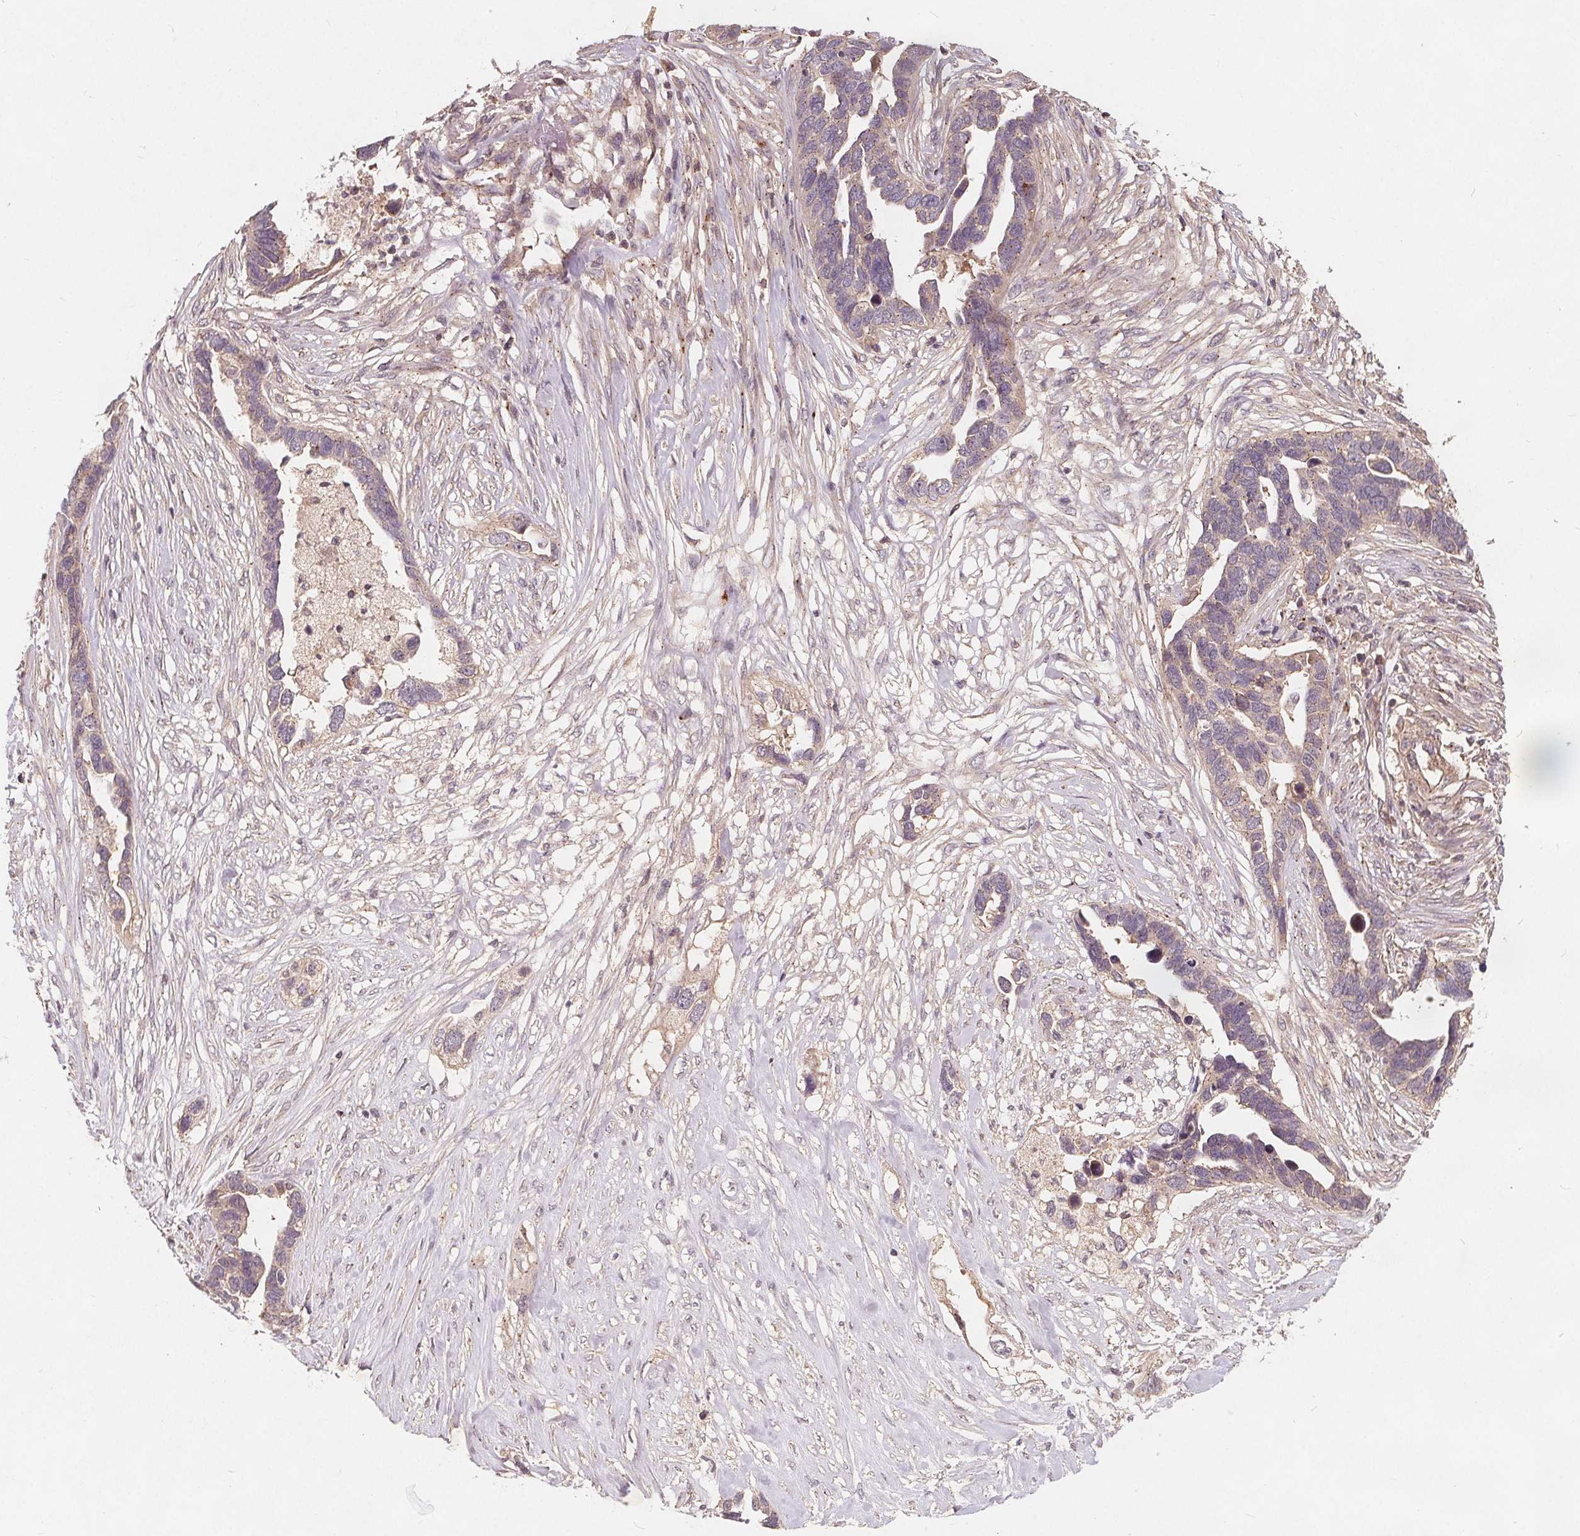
{"staining": {"intensity": "weak", "quantity": "<25%", "location": "cytoplasmic/membranous"}, "tissue": "ovarian cancer", "cell_type": "Tumor cells", "image_type": "cancer", "snomed": [{"axis": "morphology", "description": "Cystadenocarcinoma, serous, NOS"}, {"axis": "topography", "description": "Ovary"}], "caption": "This photomicrograph is of ovarian cancer (serous cystadenocarcinoma) stained with IHC to label a protein in brown with the nuclei are counter-stained blue. There is no staining in tumor cells.", "gene": "CSNK1G2", "patient": {"sex": "female", "age": 54}}